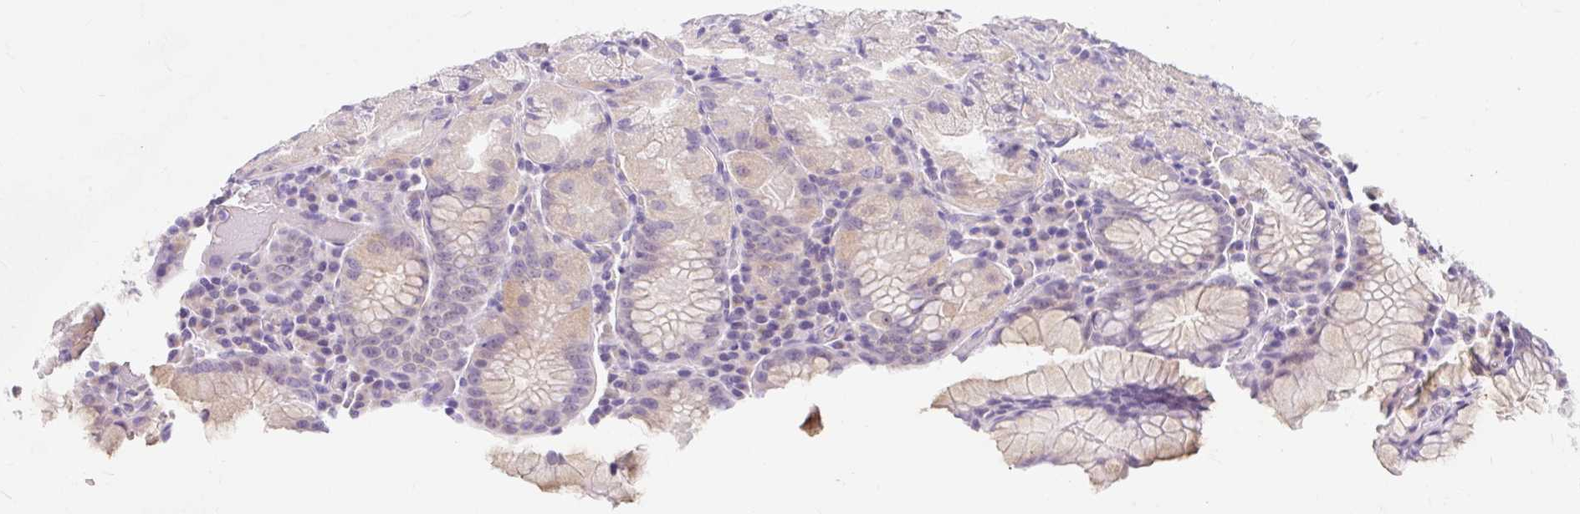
{"staining": {"intensity": "weak", "quantity": "25%-75%", "location": "cytoplasmic/membranous"}, "tissue": "stomach", "cell_type": "Glandular cells", "image_type": "normal", "snomed": [{"axis": "morphology", "description": "Normal tissue, NOS"}, {"axis": "topography", "description": "Stomach, upper"}, {"axis": "topography", "description": "Stomach, lower"}], "caption": "Protein staining of benign stomach demonstrates weak cytoplasmic/membranous positivity in approximately 25%-75% of glandular cells.", "gene": "SLC28A1", "patient": {"sex": "male", "age": 80}}